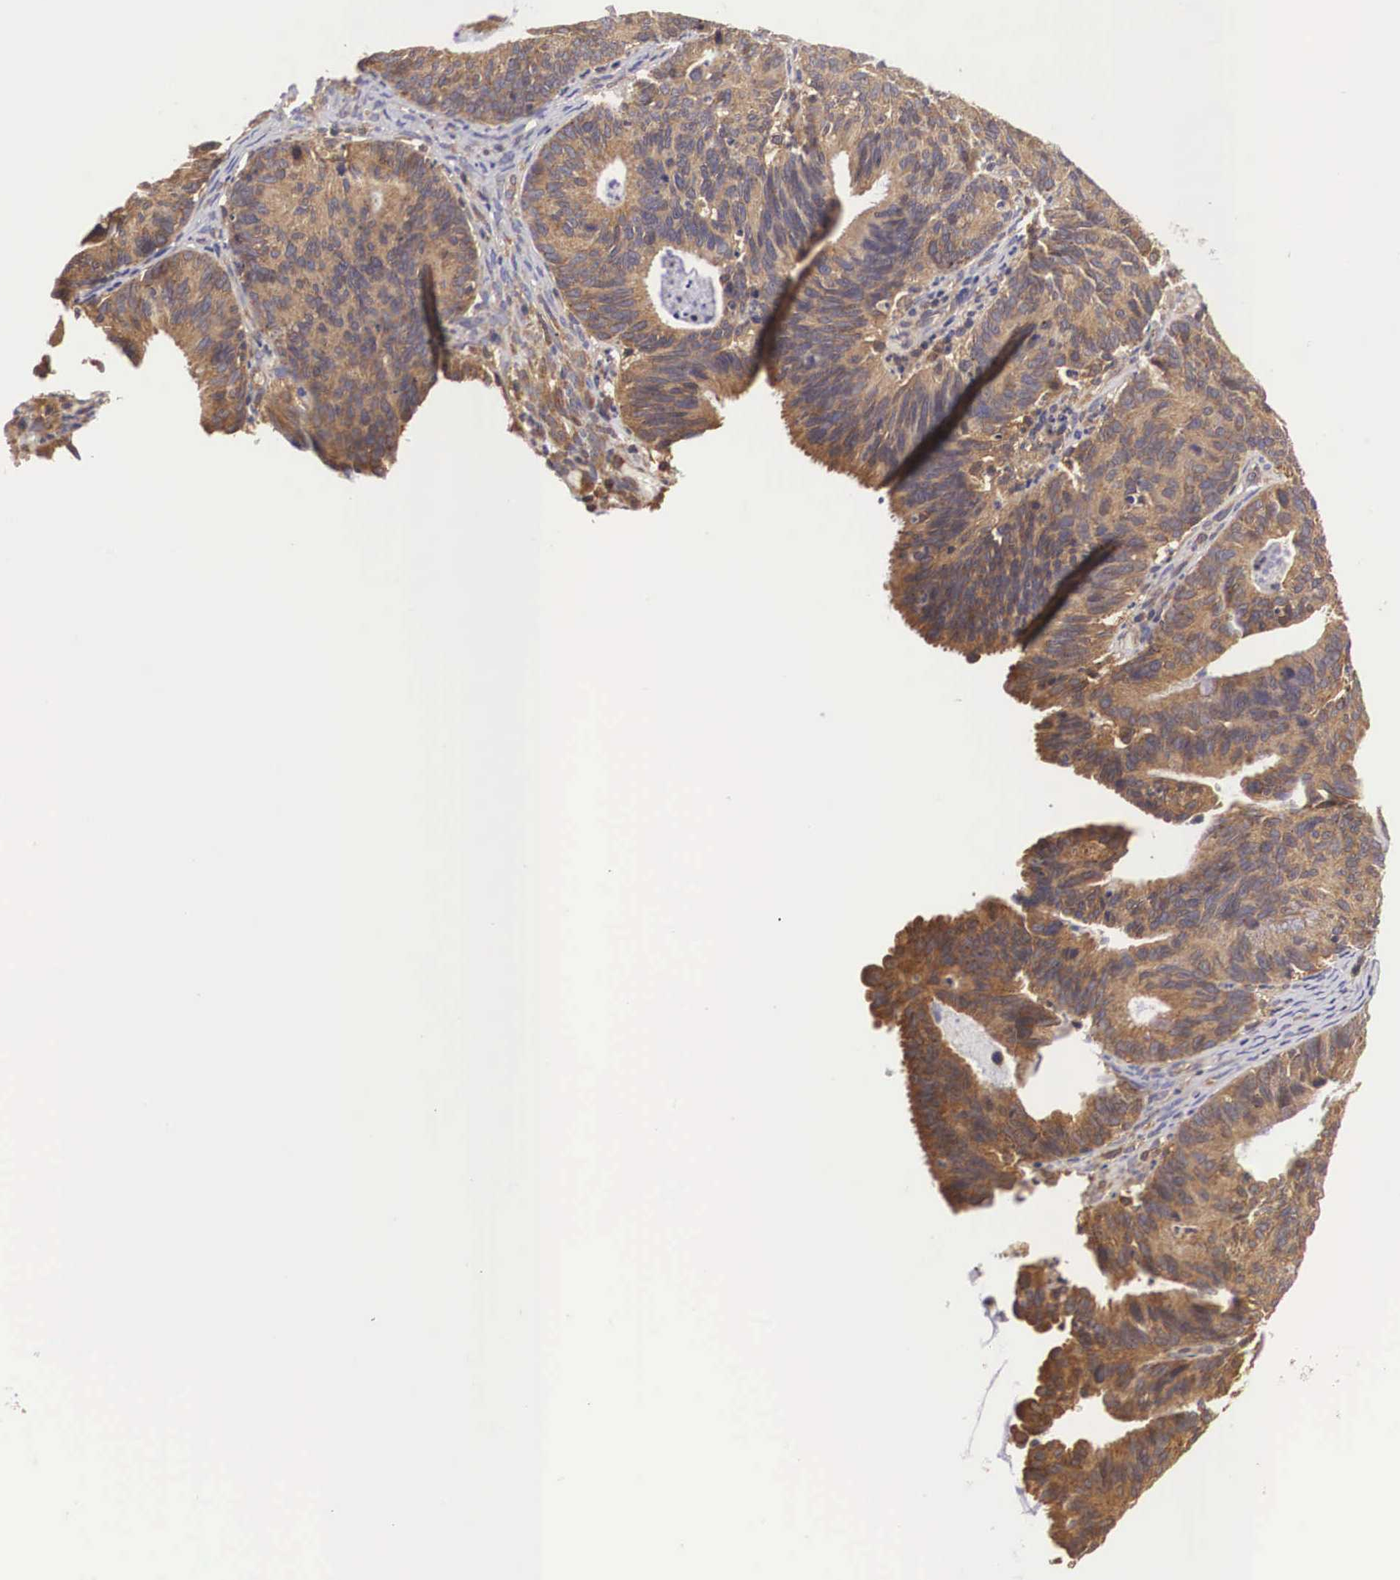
{"staining": {"intensity": "moderate", "quantity": ">75%", "location": "cytoplasmic/membranous"}, "tissue": "ovarian cancer", "cell_type": "Tumor cells", "image_type": "cancer", "snomed": [{"axis": "morphology", "description": "Carcinoma, endometroid"}, {"axis": "topography", "description": "Ovary"}], "caption": "Moderate cytoplasmic/membranous protein expression is present in approximately >75% of tumor cells in ovarian endometroid carcinoma. (Brightfield microscopy of DAB IHC at high magnification).", "gene": "DHRS1", "patient": {"sex": "female", "age": 52}}